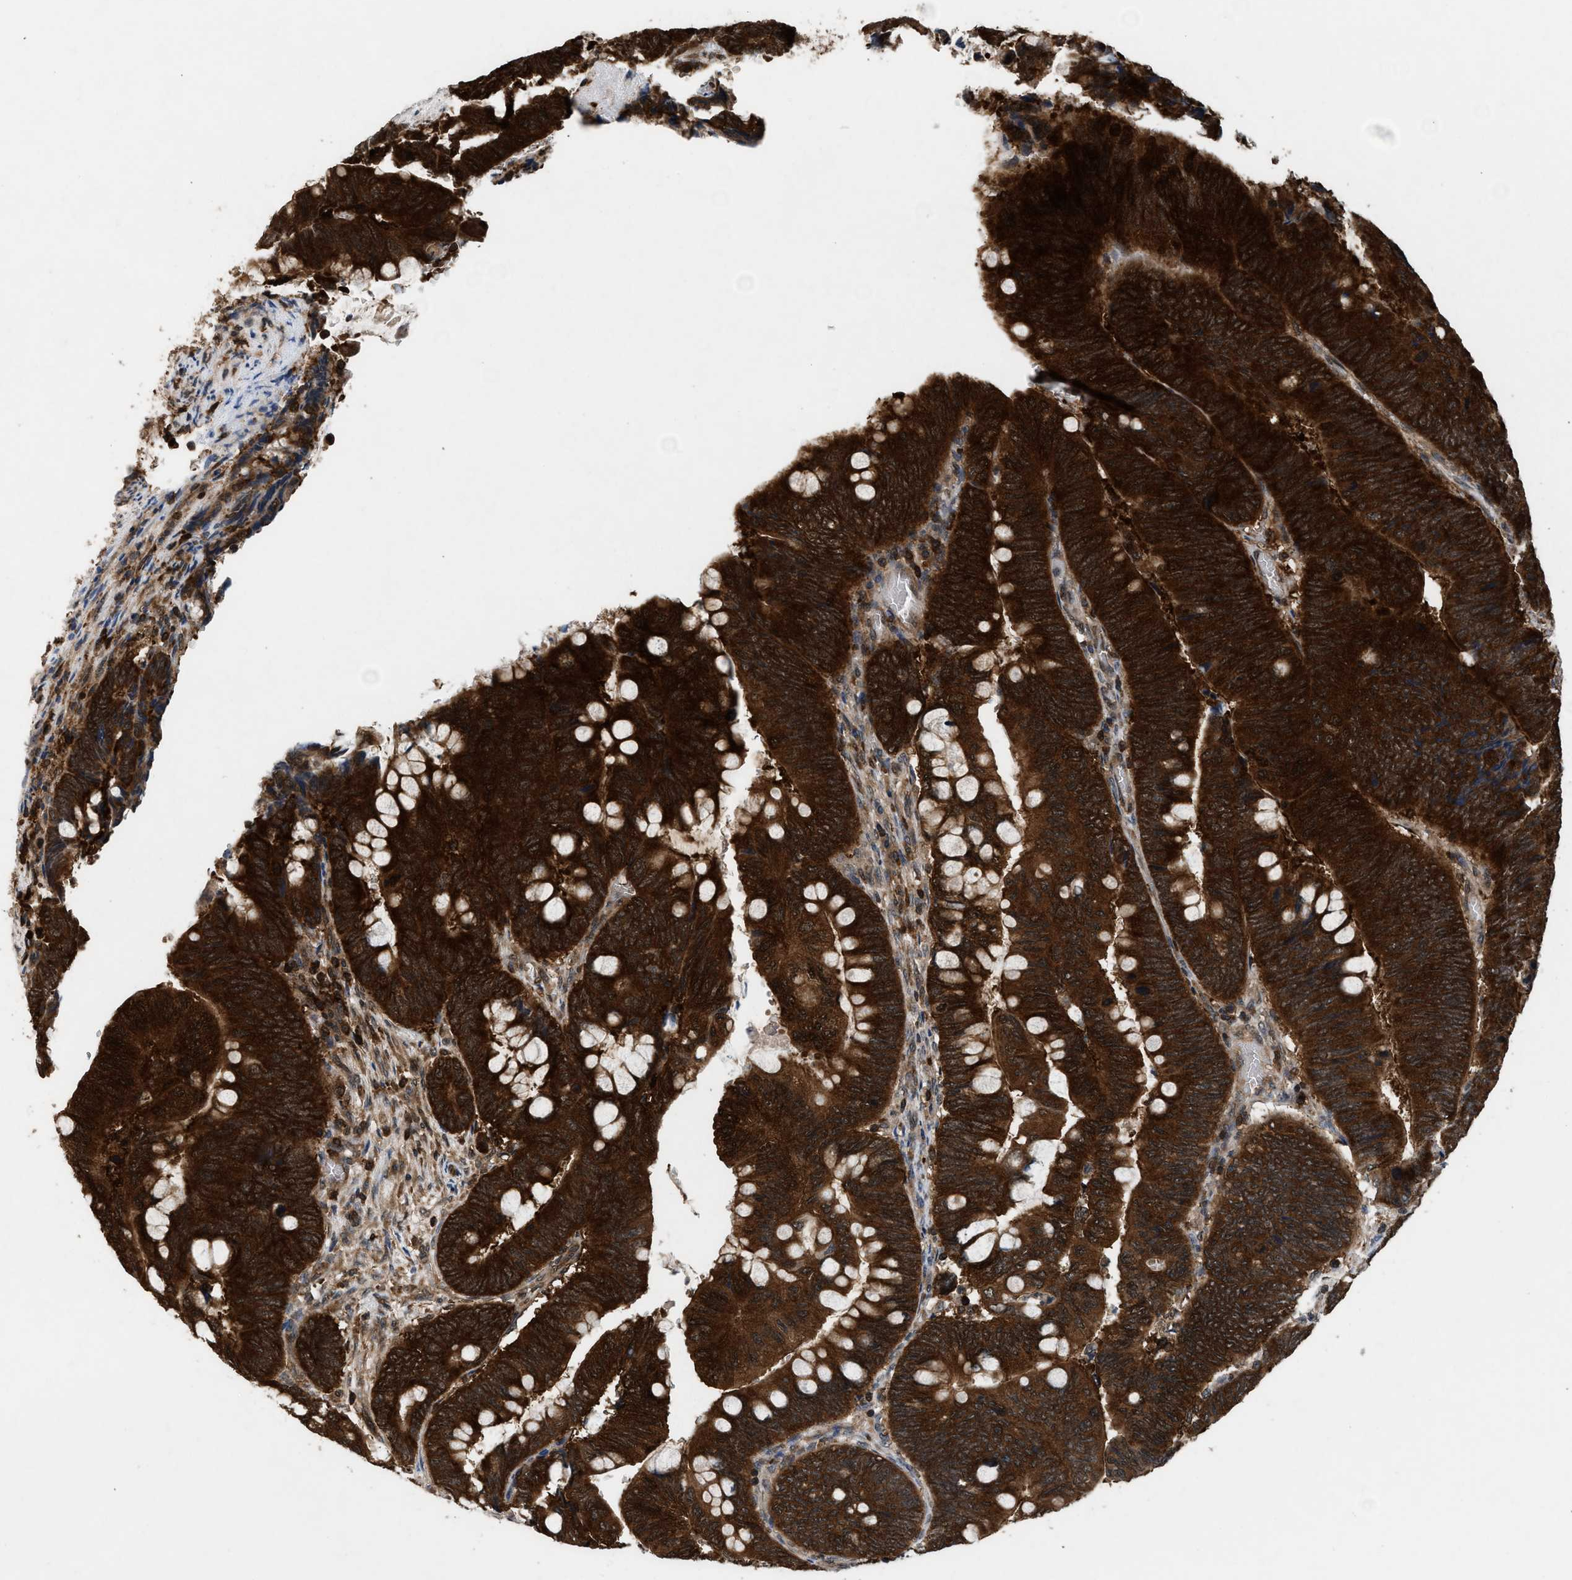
{"staining": {"intensity": "strong", "quantity": ">75%", "location": "cytoplasmic/membranous,nuclear"}, "tissue": "colorectal cancer", "cell_type": "Tumor cells", "image_type": "cancer", "snomed": [{"axis": "morphology", "description": "Normal tissue, NOS"}, {"axis": "morphology", "description": "Adenocarcinoma, NOS"}, {"axis": "topography", "description": "Rectum"}, {"axis": "topography", "description": "Peripheral nerve tissue"}], "caption": "Colorectal adenocarcinoma stained with a brown dye demonstrates strong cytoplasmic/membranous and nuclear positive positivity in about >75% of tumor cells.", "gene": "OXSR1", "patient": {"sex": "male", "age": 92}}